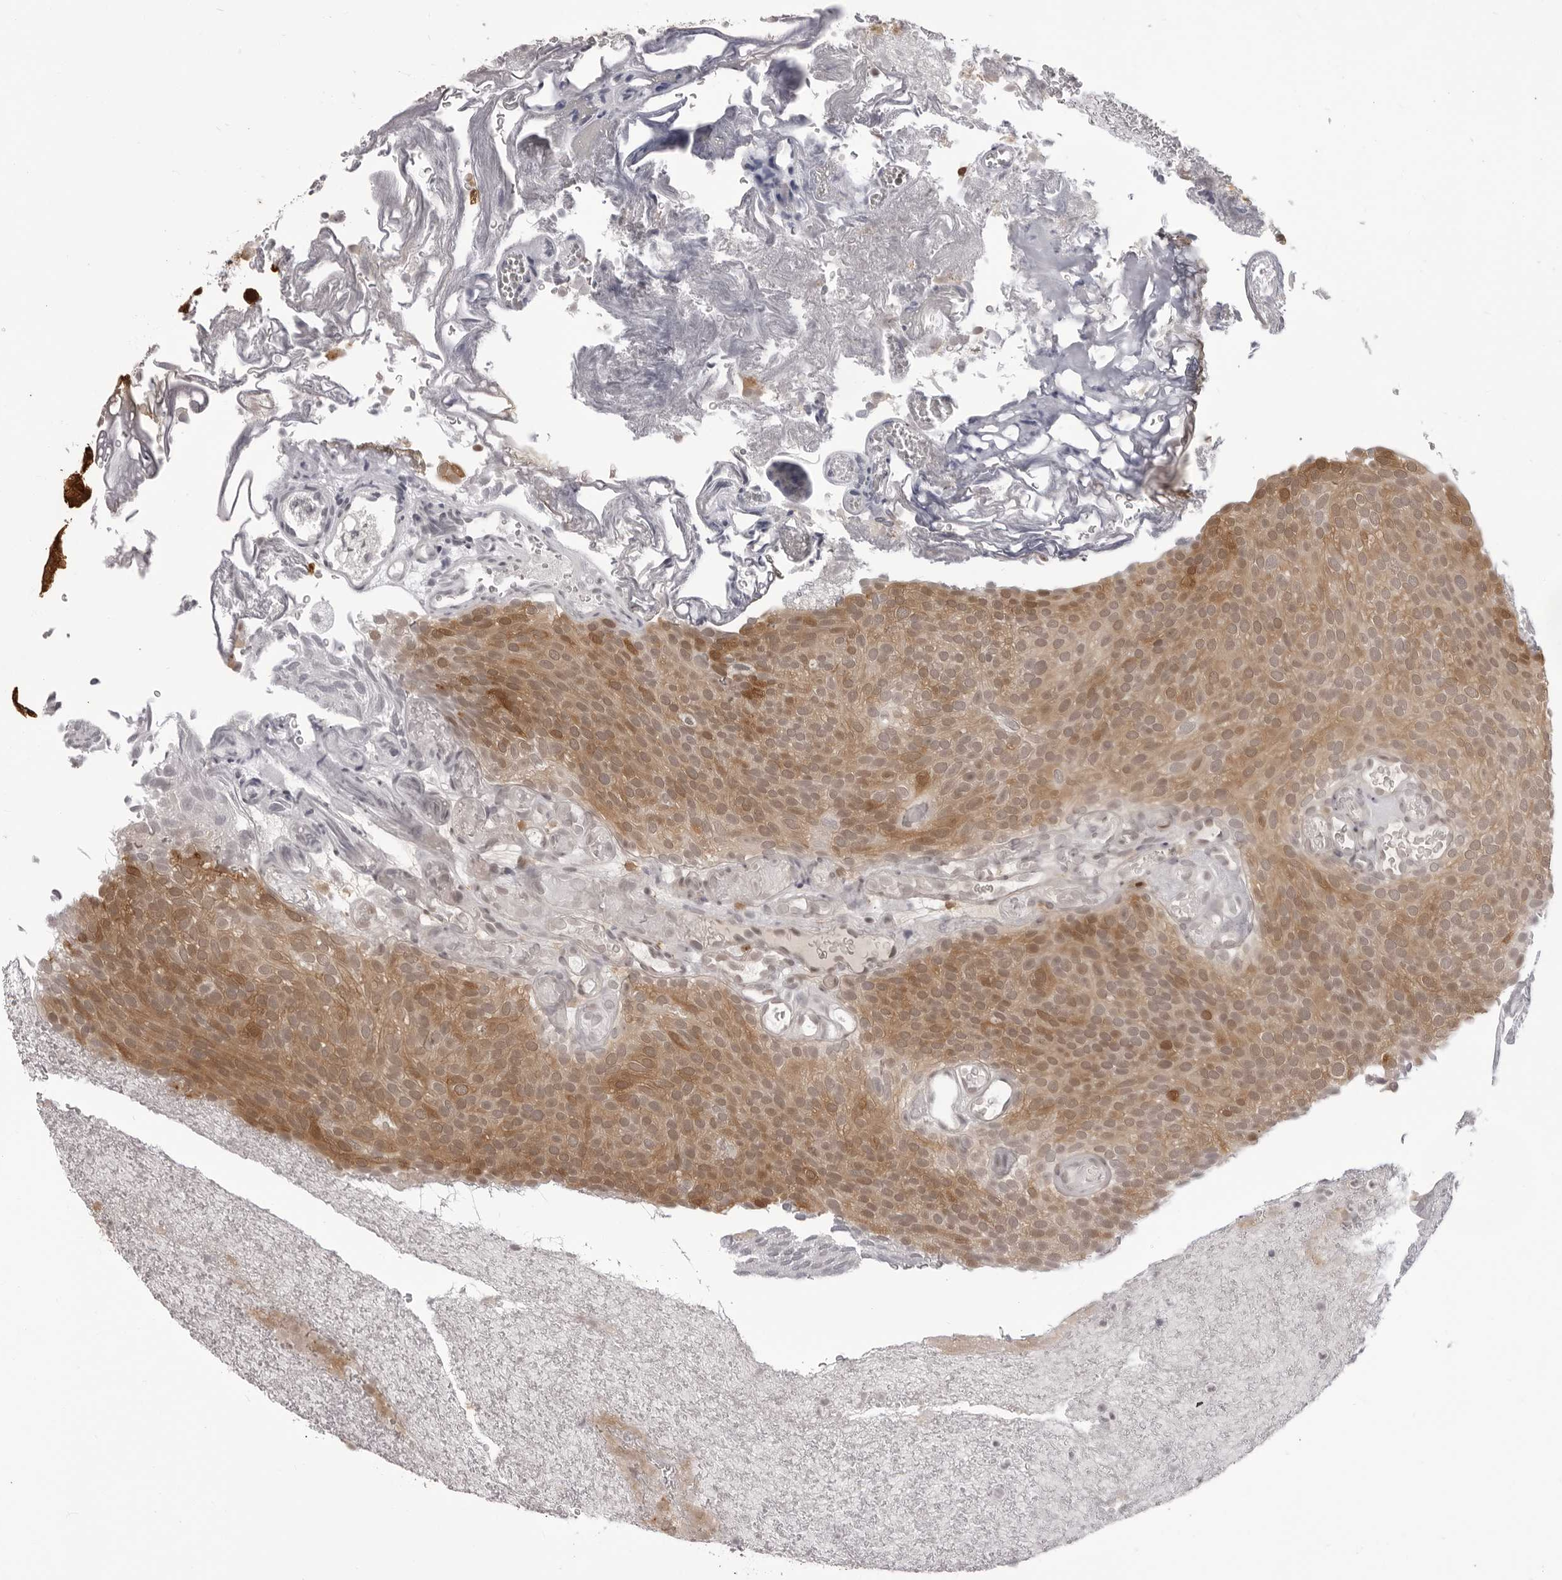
{"staining": {"intensity": "moderate", "quantity": ">75%", "location": "cytoplasmic/membranous,nuclear"}, "tissue": "urothelial cancer", "cell_type": "Tumor cells", "image_type": "cancer", "snomed": [{"axis": "morphology", "description": "Urothelial carcinoma, Low grade"}, {"axis": "topography", "description": "Urinary bladder"}], "caption": "A brown stain highlights moderate cytoplasmic/membranous and nuclear staining of a protein in human urothelial carcinoma (low-grade) tumor cells.", "gene": "SRGAP2", "patient": {"sex": "male", "age": 78}}